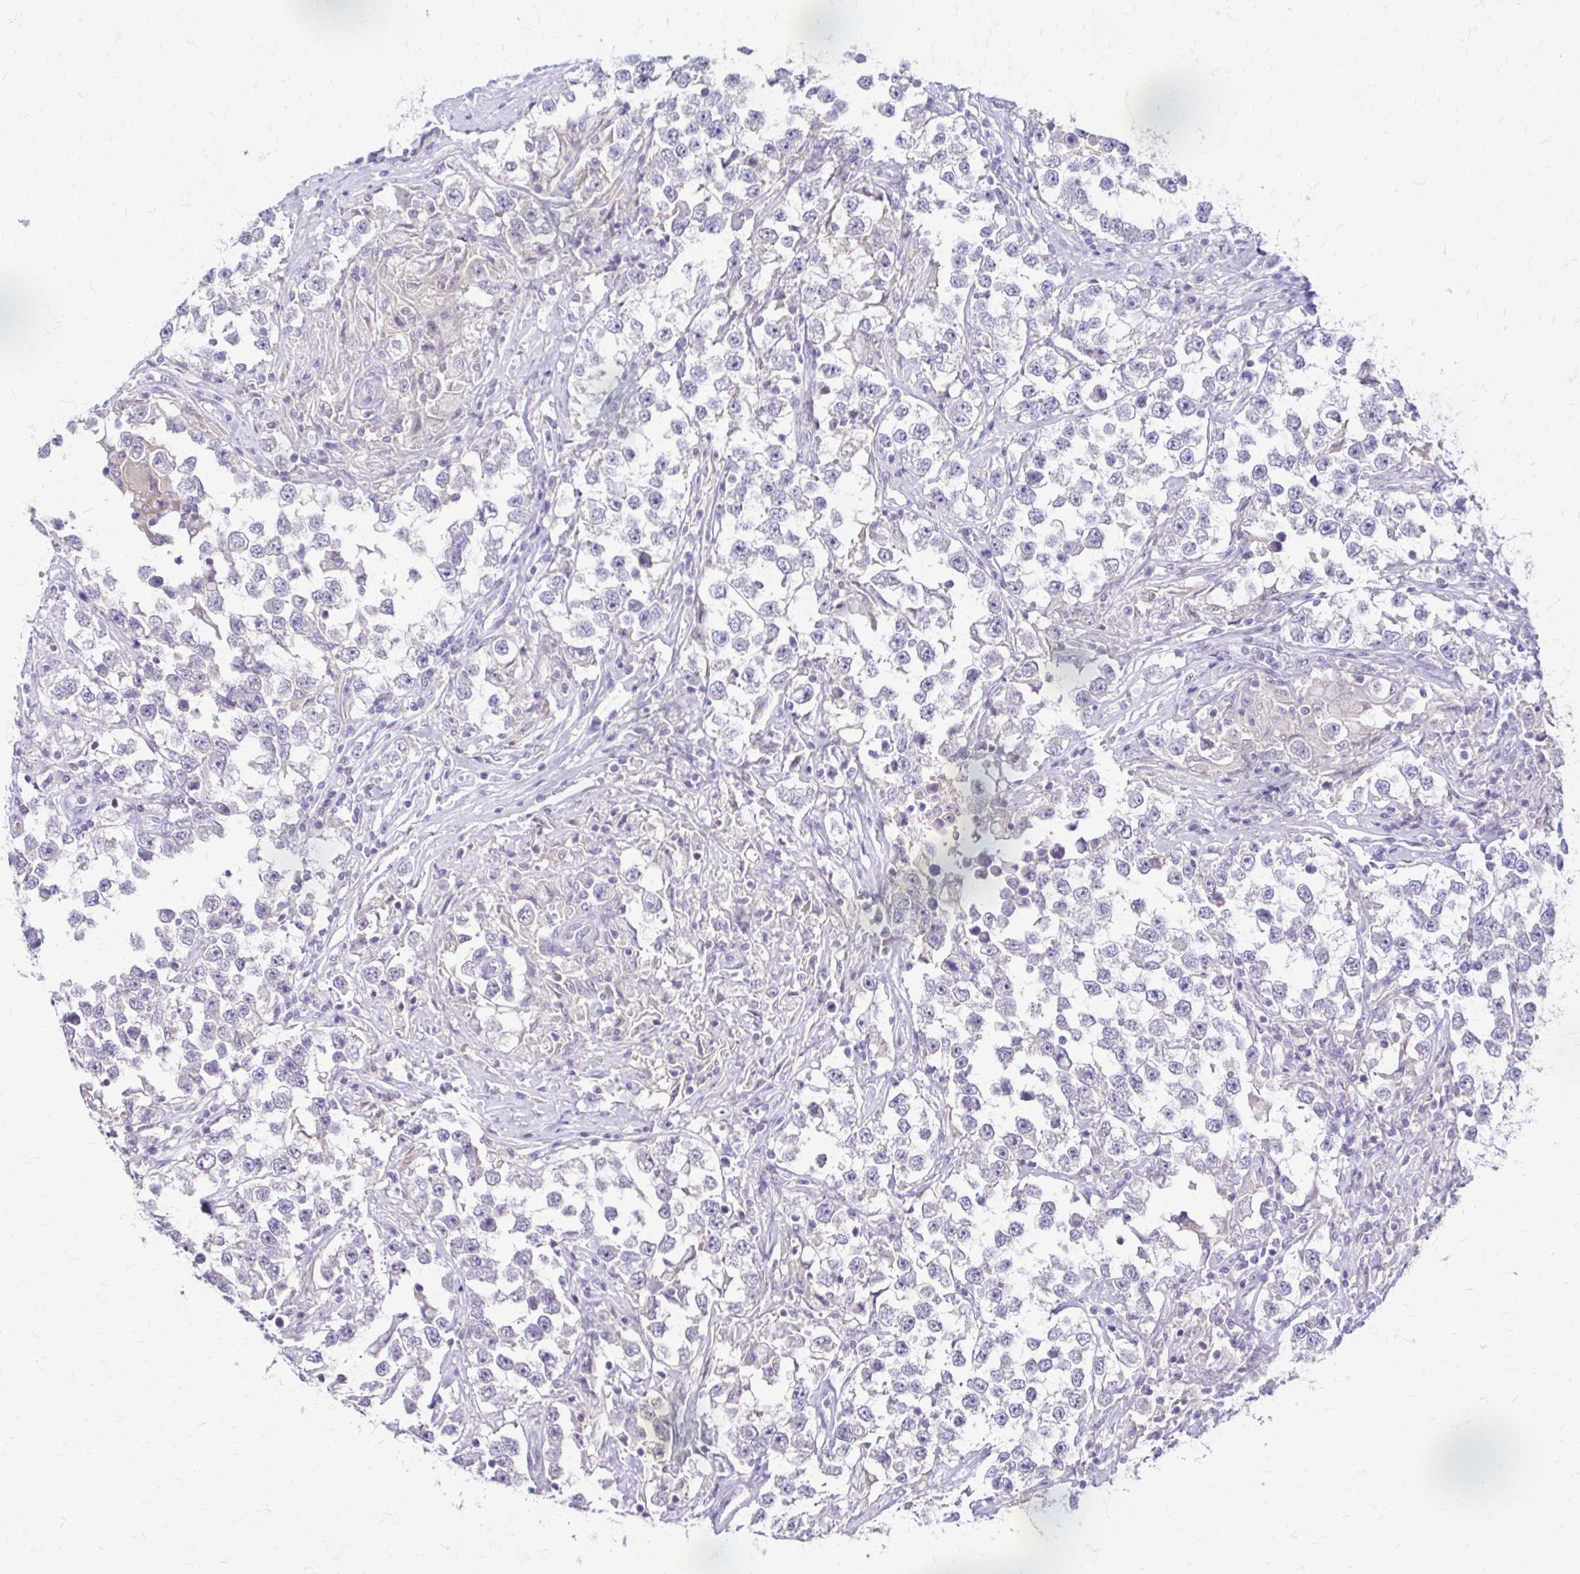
{"staining": {"intensity": "negative", "quantity": "none", "location": "none"}, "tissue": "testis cancer", "cell_type": "Tumor cells", "image_type": "cancer", "snomed": [{"axis": "morphology", "description": "Seminoma, NOS"}, {"axis": "topography", "description": "Testis"}], "caption": "Protein analysis of testis cancer demonstrates no significant positivity in tumor cells.", "gene": "PIK3AP1", "patient": {"sex": "male", "age": 46}}